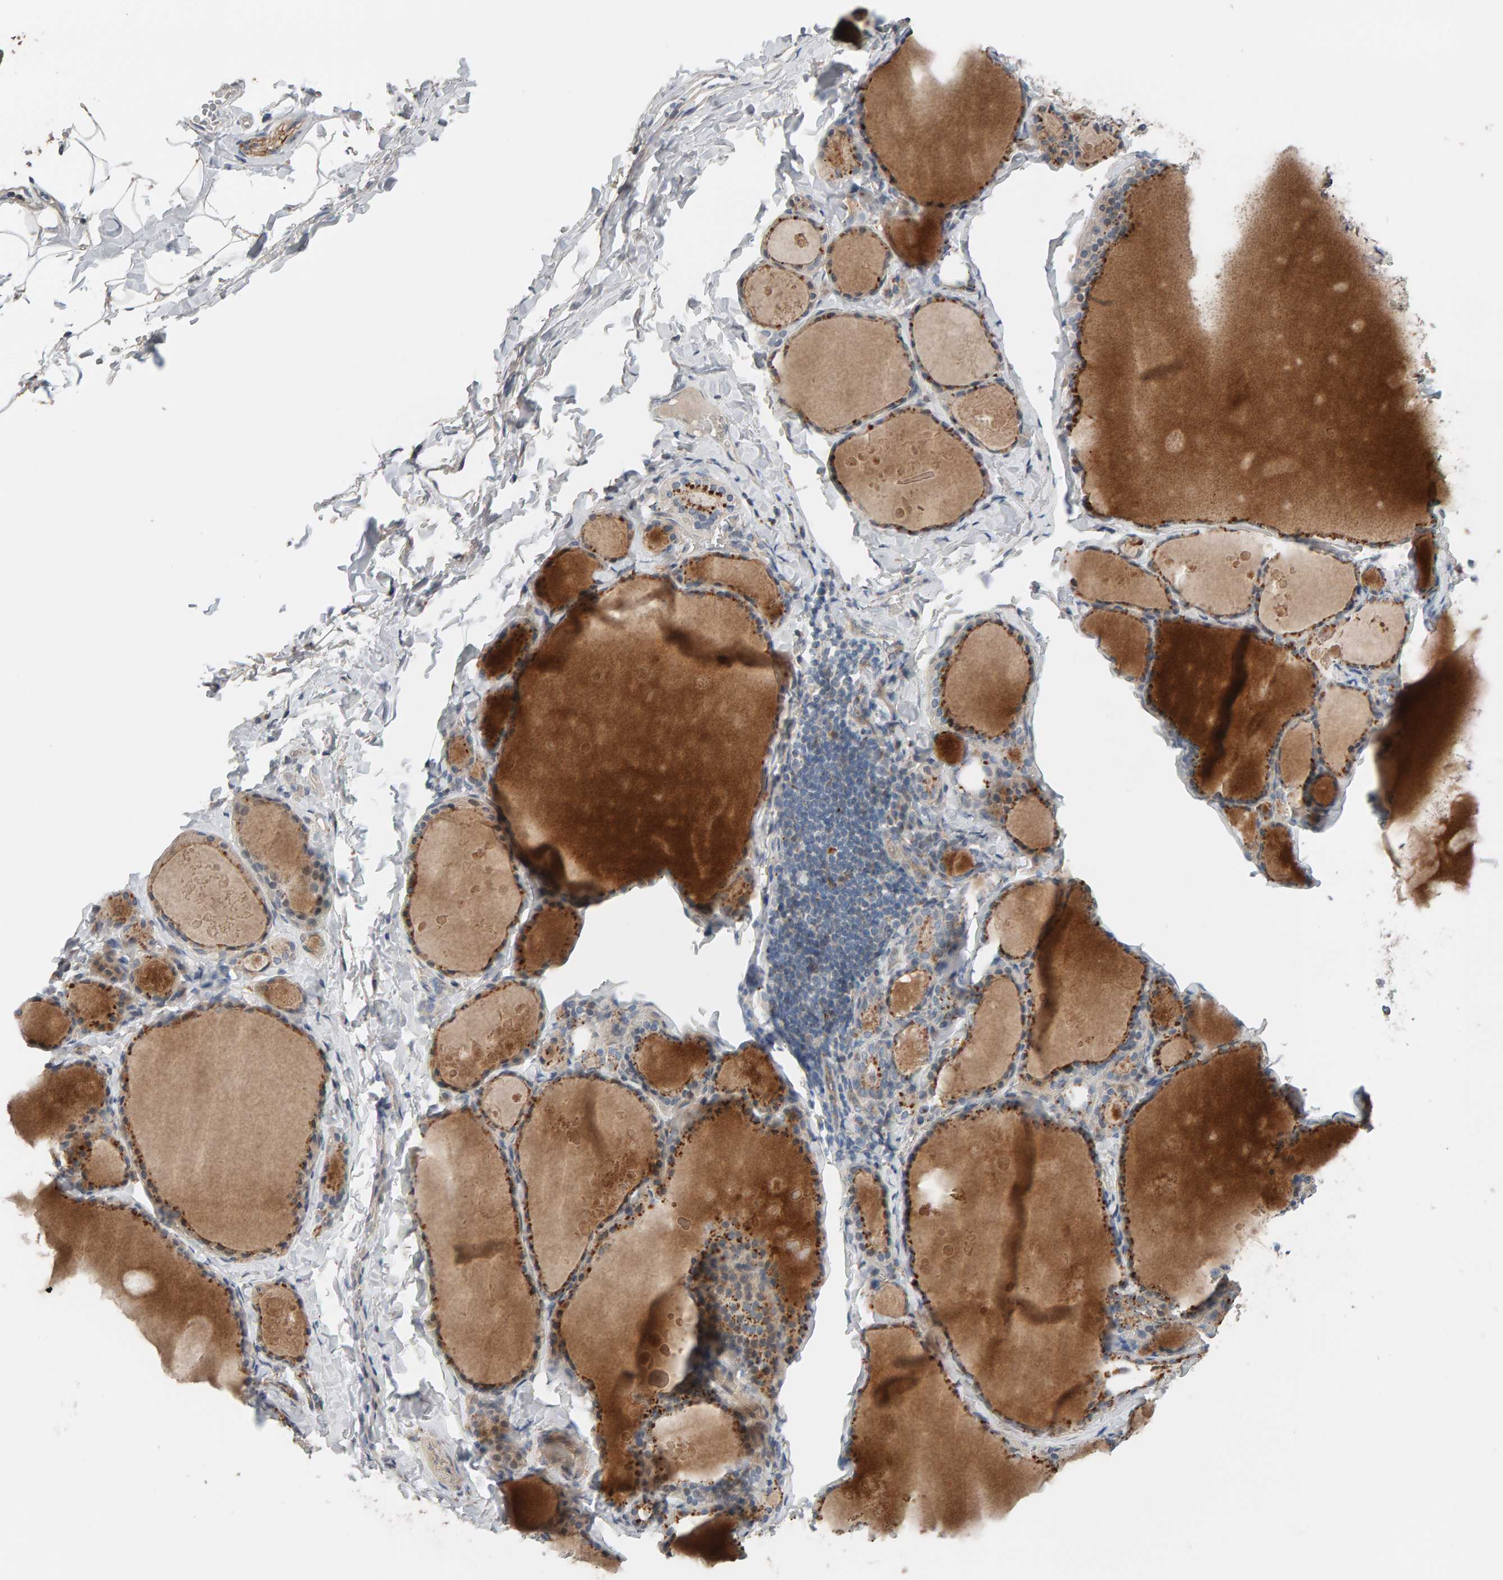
{"staining": {"intensity": "moderate", "quantity": ">75%", "location": "cytoplasmic/membranous"}, "tissue": "thyroid gland", "cell_type": "Glandular cells", "image_type": "normal", "snomed": [{"axis": "morphology", "description": "Normal tissue, NOS"}, {"axis": "topography", "description": "Thyroid gland"}], "caption": "This photomicrograph reveals benign thyroid gland stained with immunohistochemistry to label a protein in brown. The cytoplasmic/membranous of glandular cells show moderate positivity for the protein. Nuclei are counter-stained blue.", "gene": "IPPK", "patient": {"sex": "male", "age": 56}}